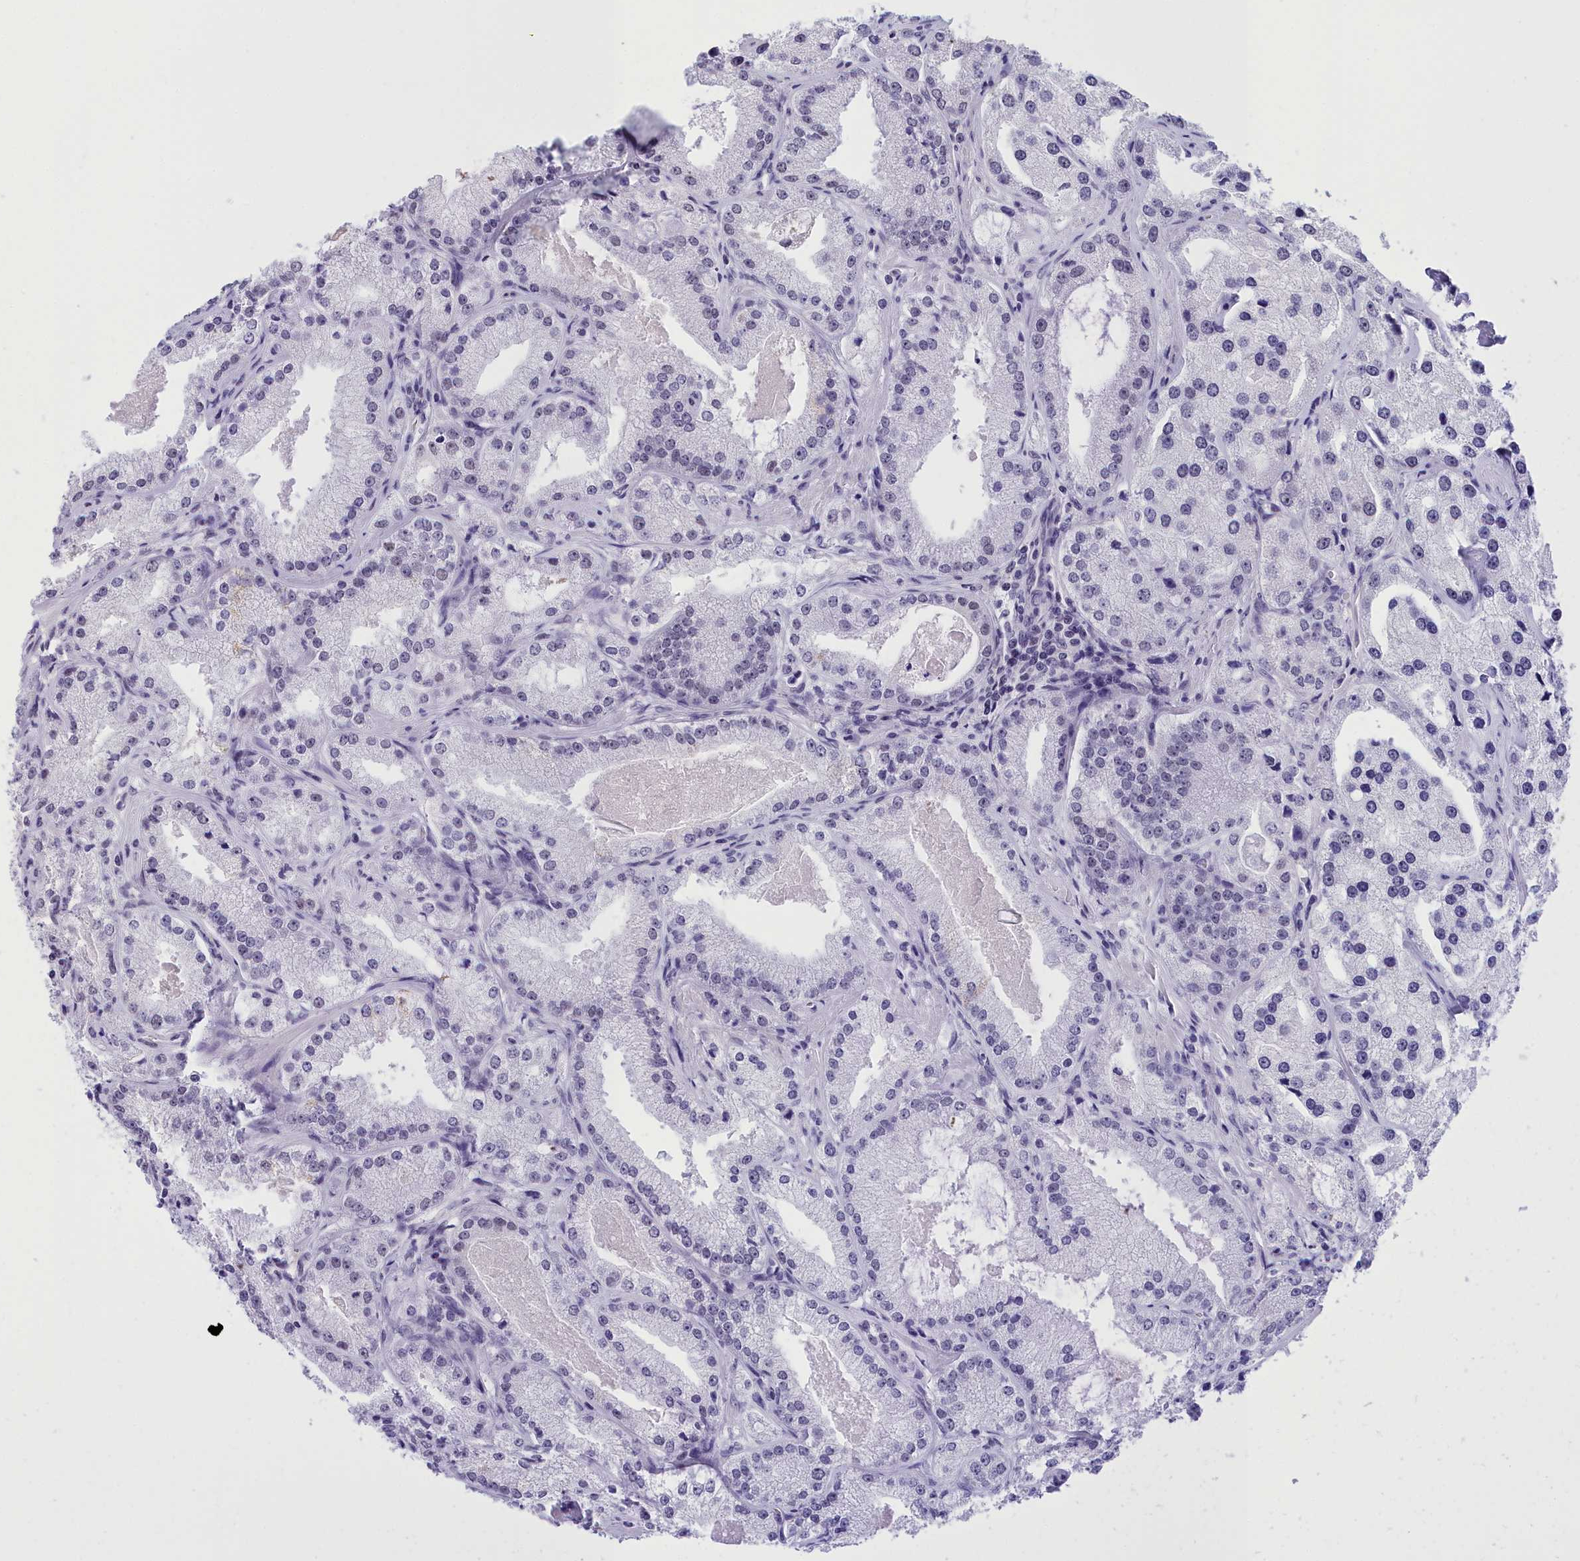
{"staining": {"intensity": "negative", "quantity": "none", "location": "none"}, "tissue": "prostate cancer", "cell_type": "Tumor cells", "image_type": "cancer", "snomed": [{"axis": "morphology", "description": "Adenocarcinoma, Low grade"}, {"axis": "topography", "description": "Prostate"}], "caption": "The histopathology image exhibits no significant staining in tumor cells of prostate cancer (low-grade adenocarcinoma).", "gene": "CCDC97", "patient": {"sex": "male", "age": 69}}